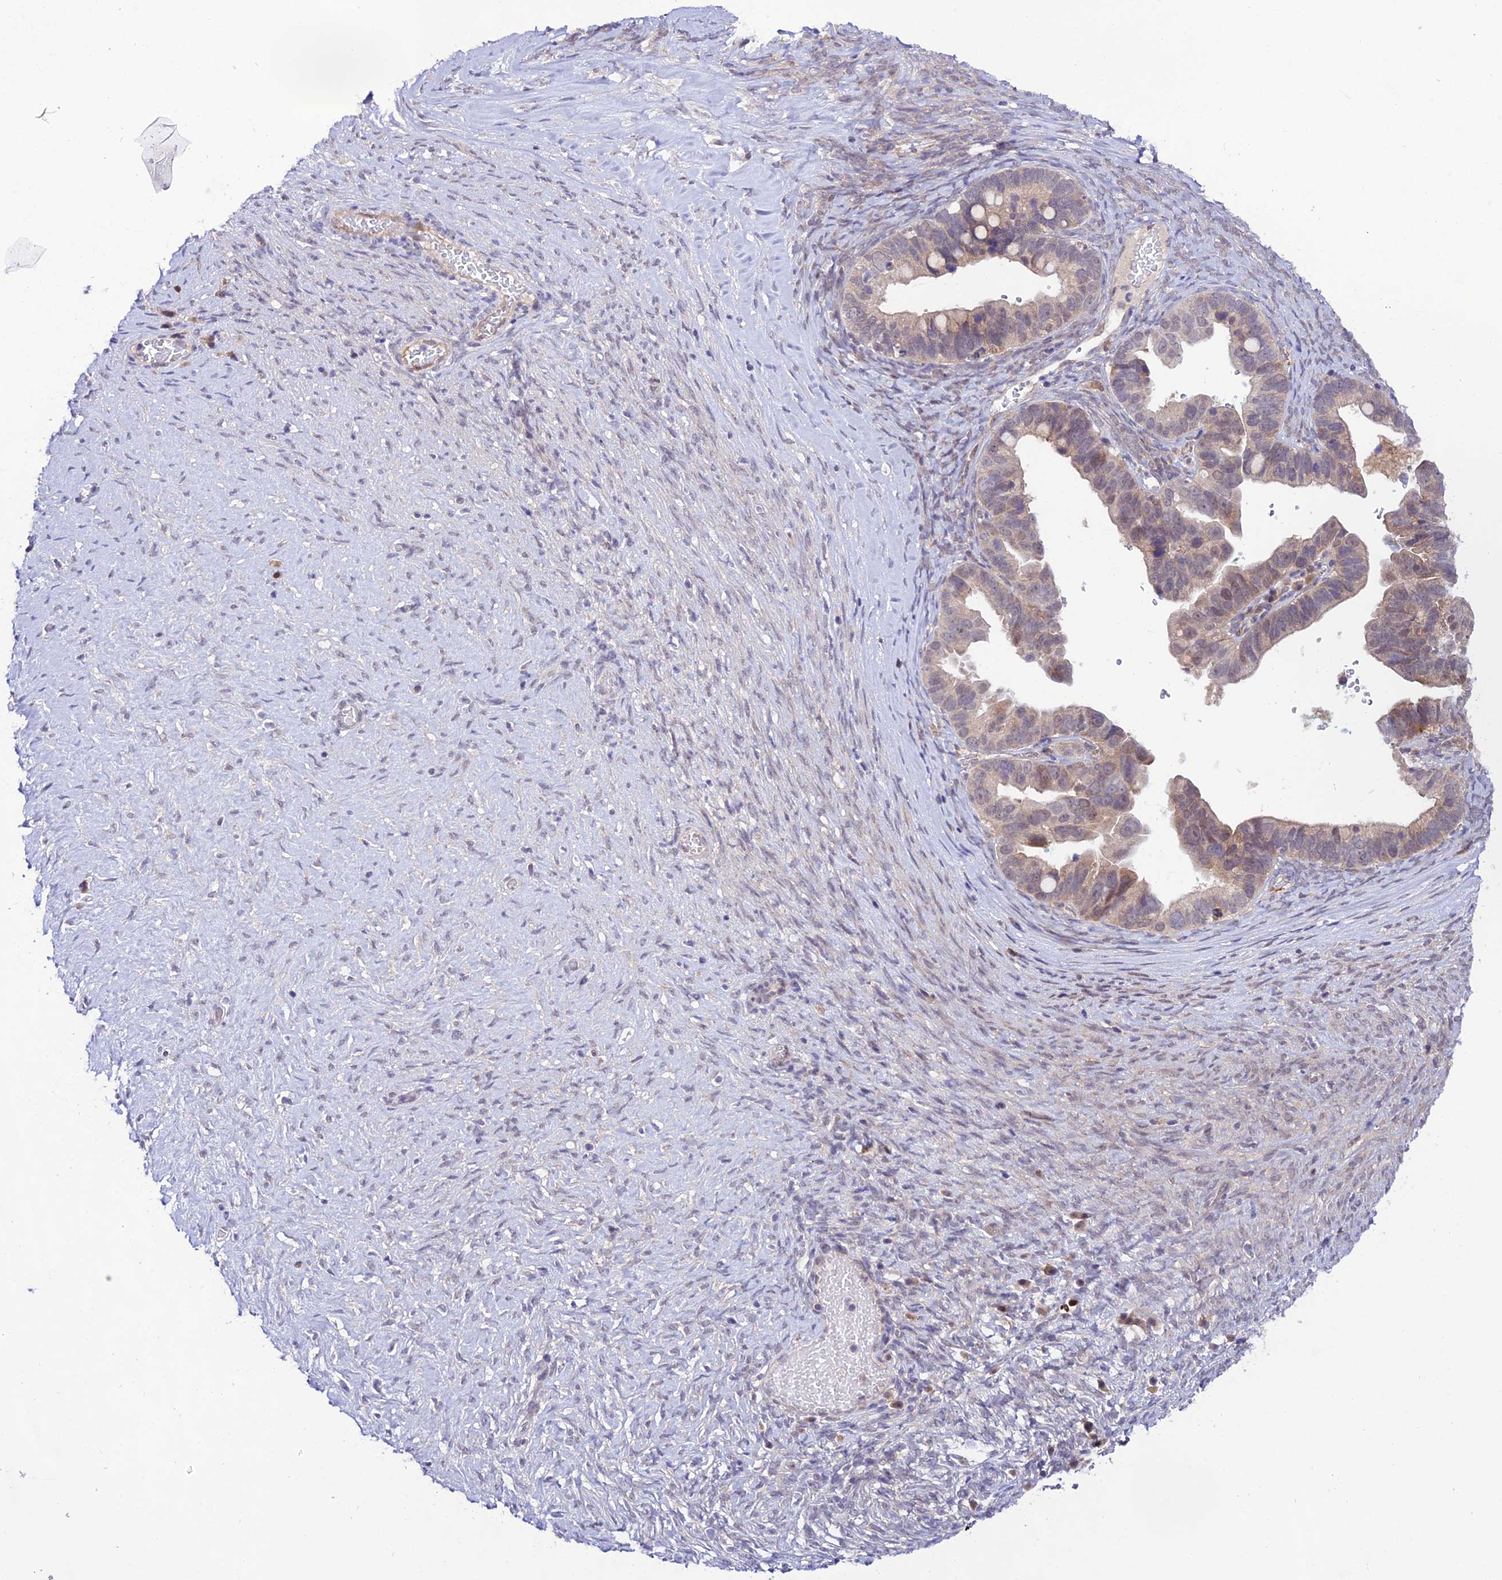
{"staining": {"intensity": "weak", "quantity": ">75%", "location": "cytoplasmic/membranous,nuclear"}, "tissue": "ovarian cancer", "cell_type": "Tumor cells", "image_type": "cancer", "snomed": [{"axis": "morphology", "description": "Cystadenocarcinoma, serous, NOS"}, {"axis": "topography", "description": "Ovary"}], "caption": "High-magnification brightfield microscopy of ovarian cancer stained with DAB (3,3'-diaminobenzidine) (brown) and counterstained with hematoxylin (blue). tumor cells exhibit weak cytoplasmic/membranous and nuclear staining is present in approximately>75% of cells. (DAB IHC, brown staining for protein, blue staining for nuclei).", "gene": "TRIM40", "patient": {"sex": "female", "age": 56}}